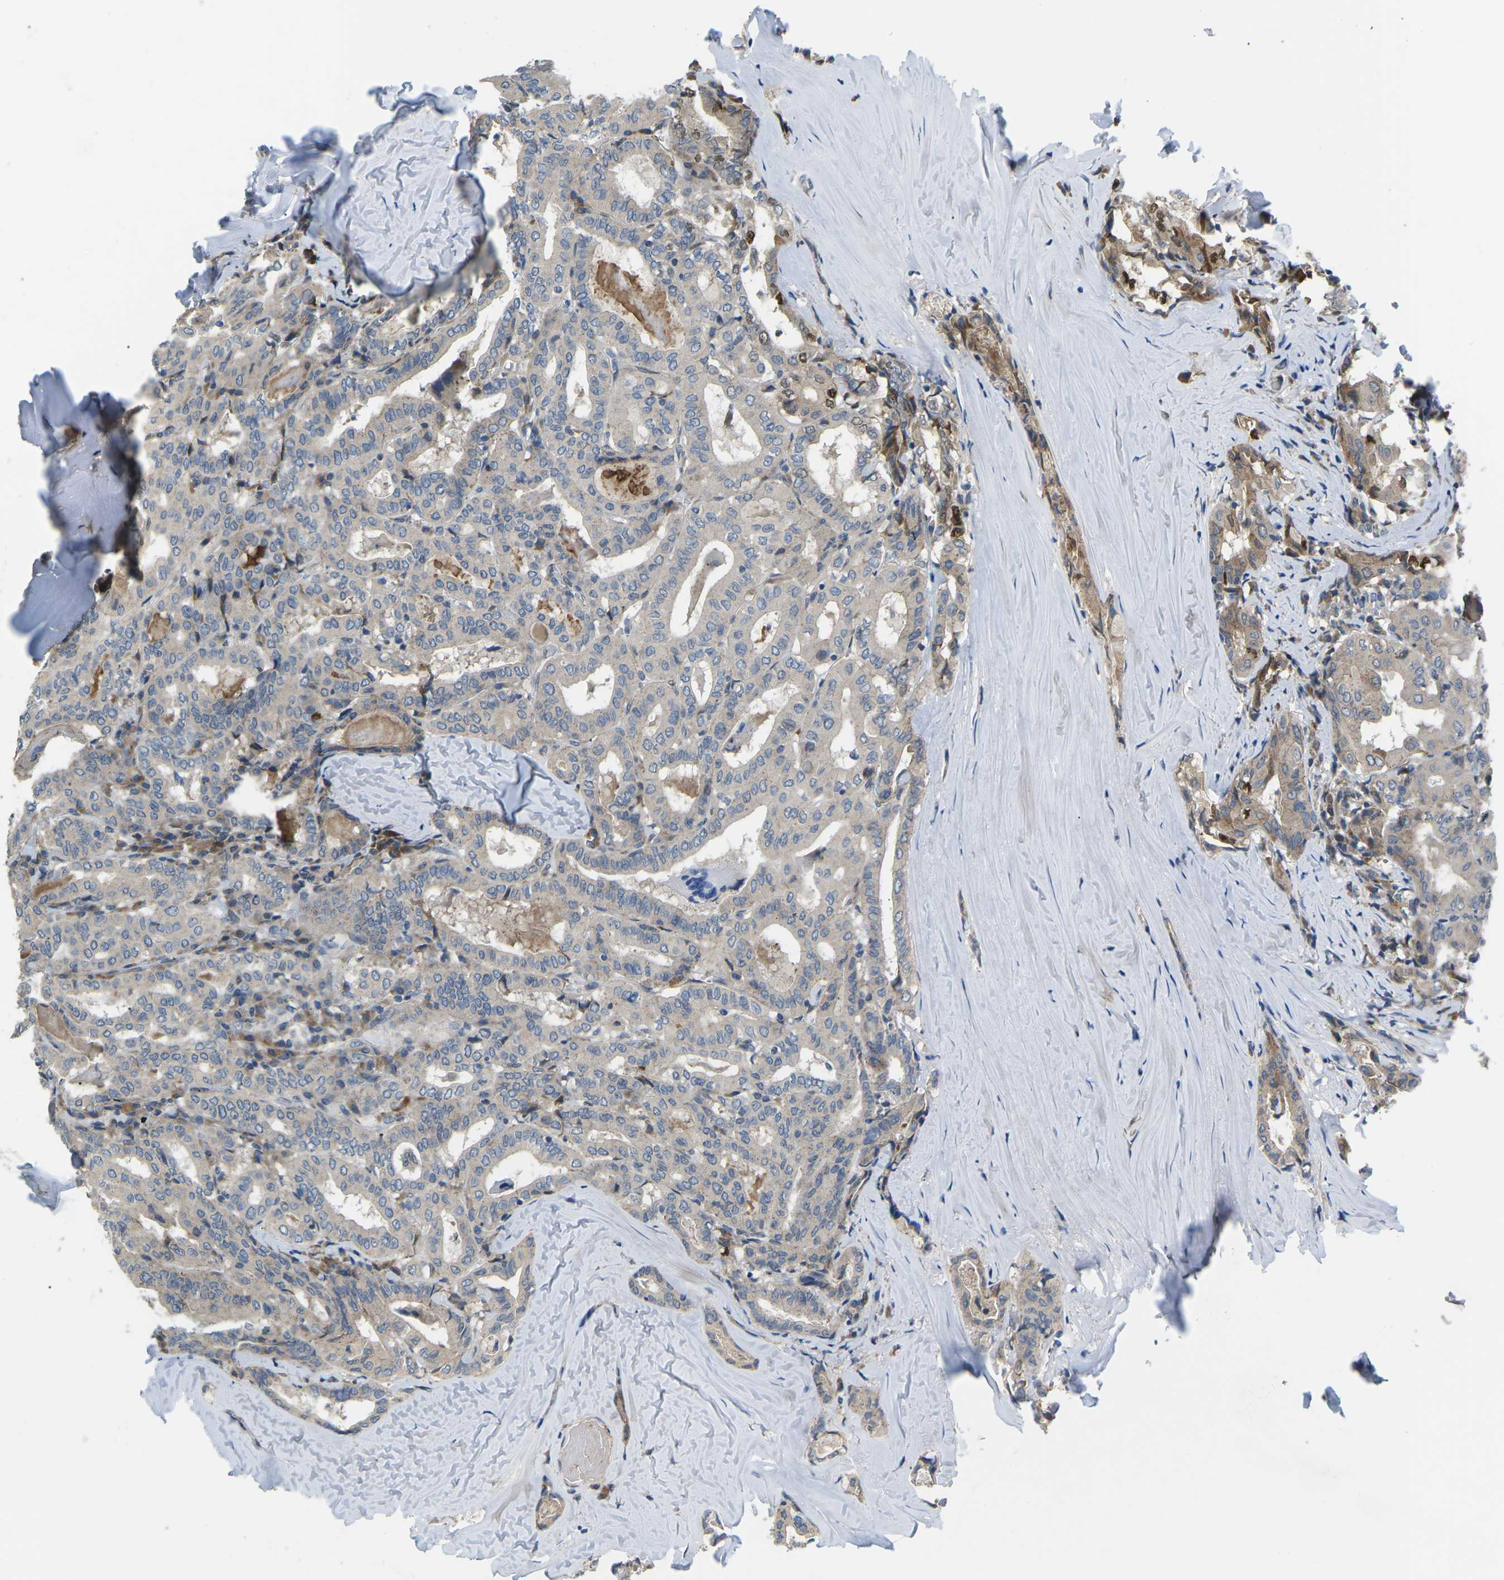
{"staining": {"intensity": "weak", "quantity": "<25%", "location": "cytoplasmic/membranous"}, "tissue": "thyroid cancer", "cell_type": "Tumor cells", "image_type": "cancer", "snomed": [{"axis": "morphology", "description": "Papillary adenocarcinoma, NOS"}, {"axis": "topography", "description": "Thyroid gland"}], "caption": "Immunohistochemical staining of thyroid papillary adenocarcinoma displays no significant staining in tumor cells. The staining is performed using DAB (3,3'-diaminobenzidine) brown chromogen with nuclei counter-stained in using hematoxylin.", "gene": "ERBB4", "patient": {"sex": "female", "age": 42}}